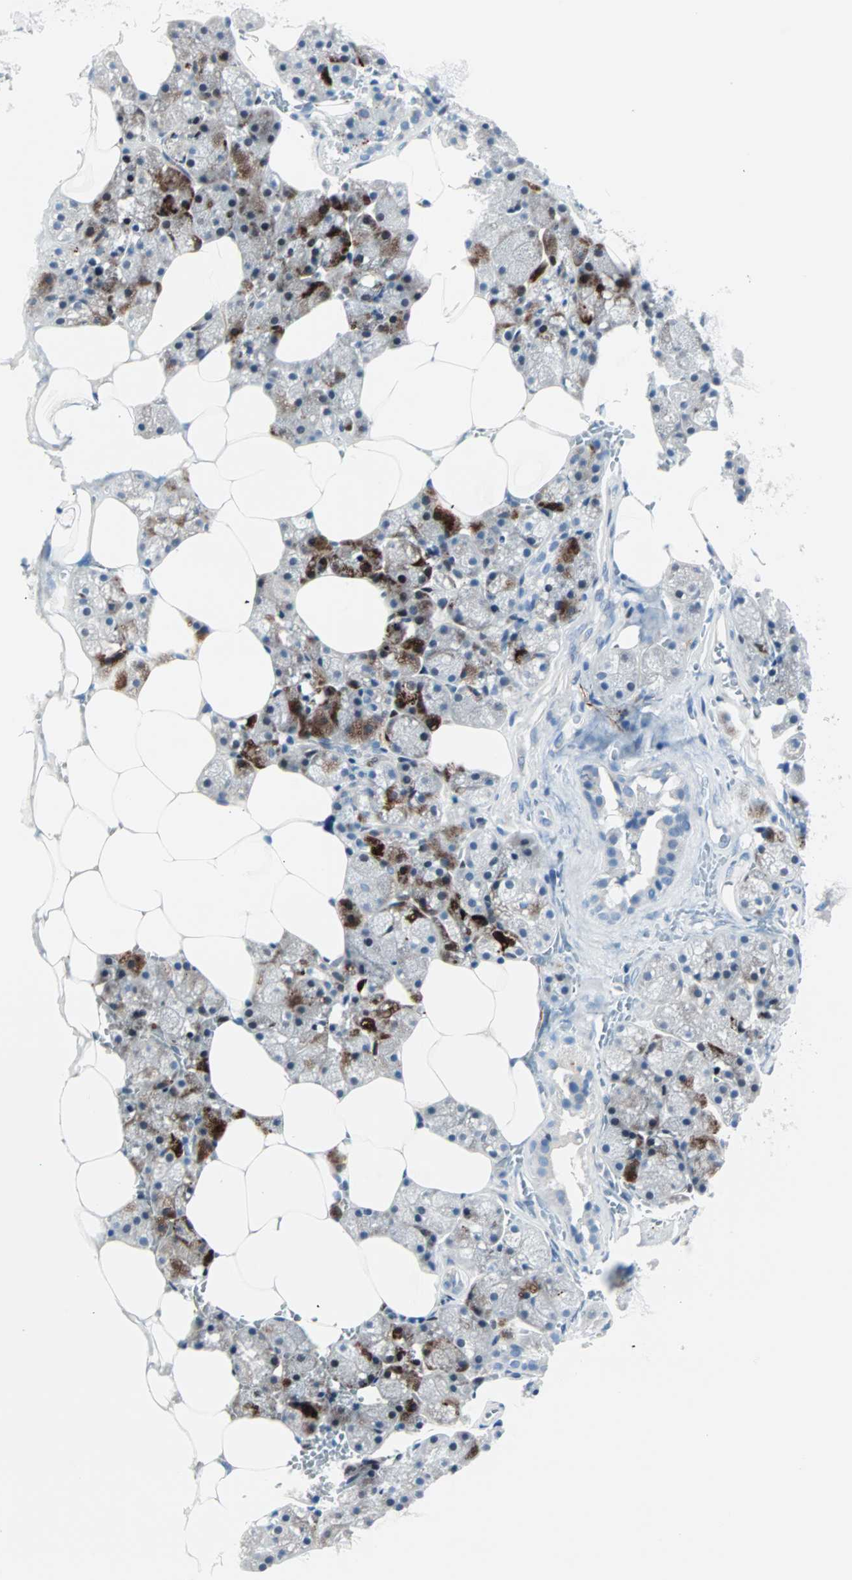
{"staining": {"intensity": "strong", "quantity": "25%-75%", "location": "cytoplasmic/membranous"}, "tissue": "salivary gland", "cell_type": "Glandular cells", "image_type": "normal", "snomed": [{"axis": "morphology", "description": "Normal tissue, NOS"}, {"axis": "topography", "description": "Salivary gland"}], "caption": "Salivary gland stained with DAB (3,3'-diaminobenzidine) immunohistochemistry (IHC) exhibits high levels of strong cytoplasmic/membranous staining in approximately 25%-75% of glandular cells. (DAB = brown stain, brightfield microscopy at high magnification).", "gene": "NEFH", "patient": {"sex": "male", "age": 62}}